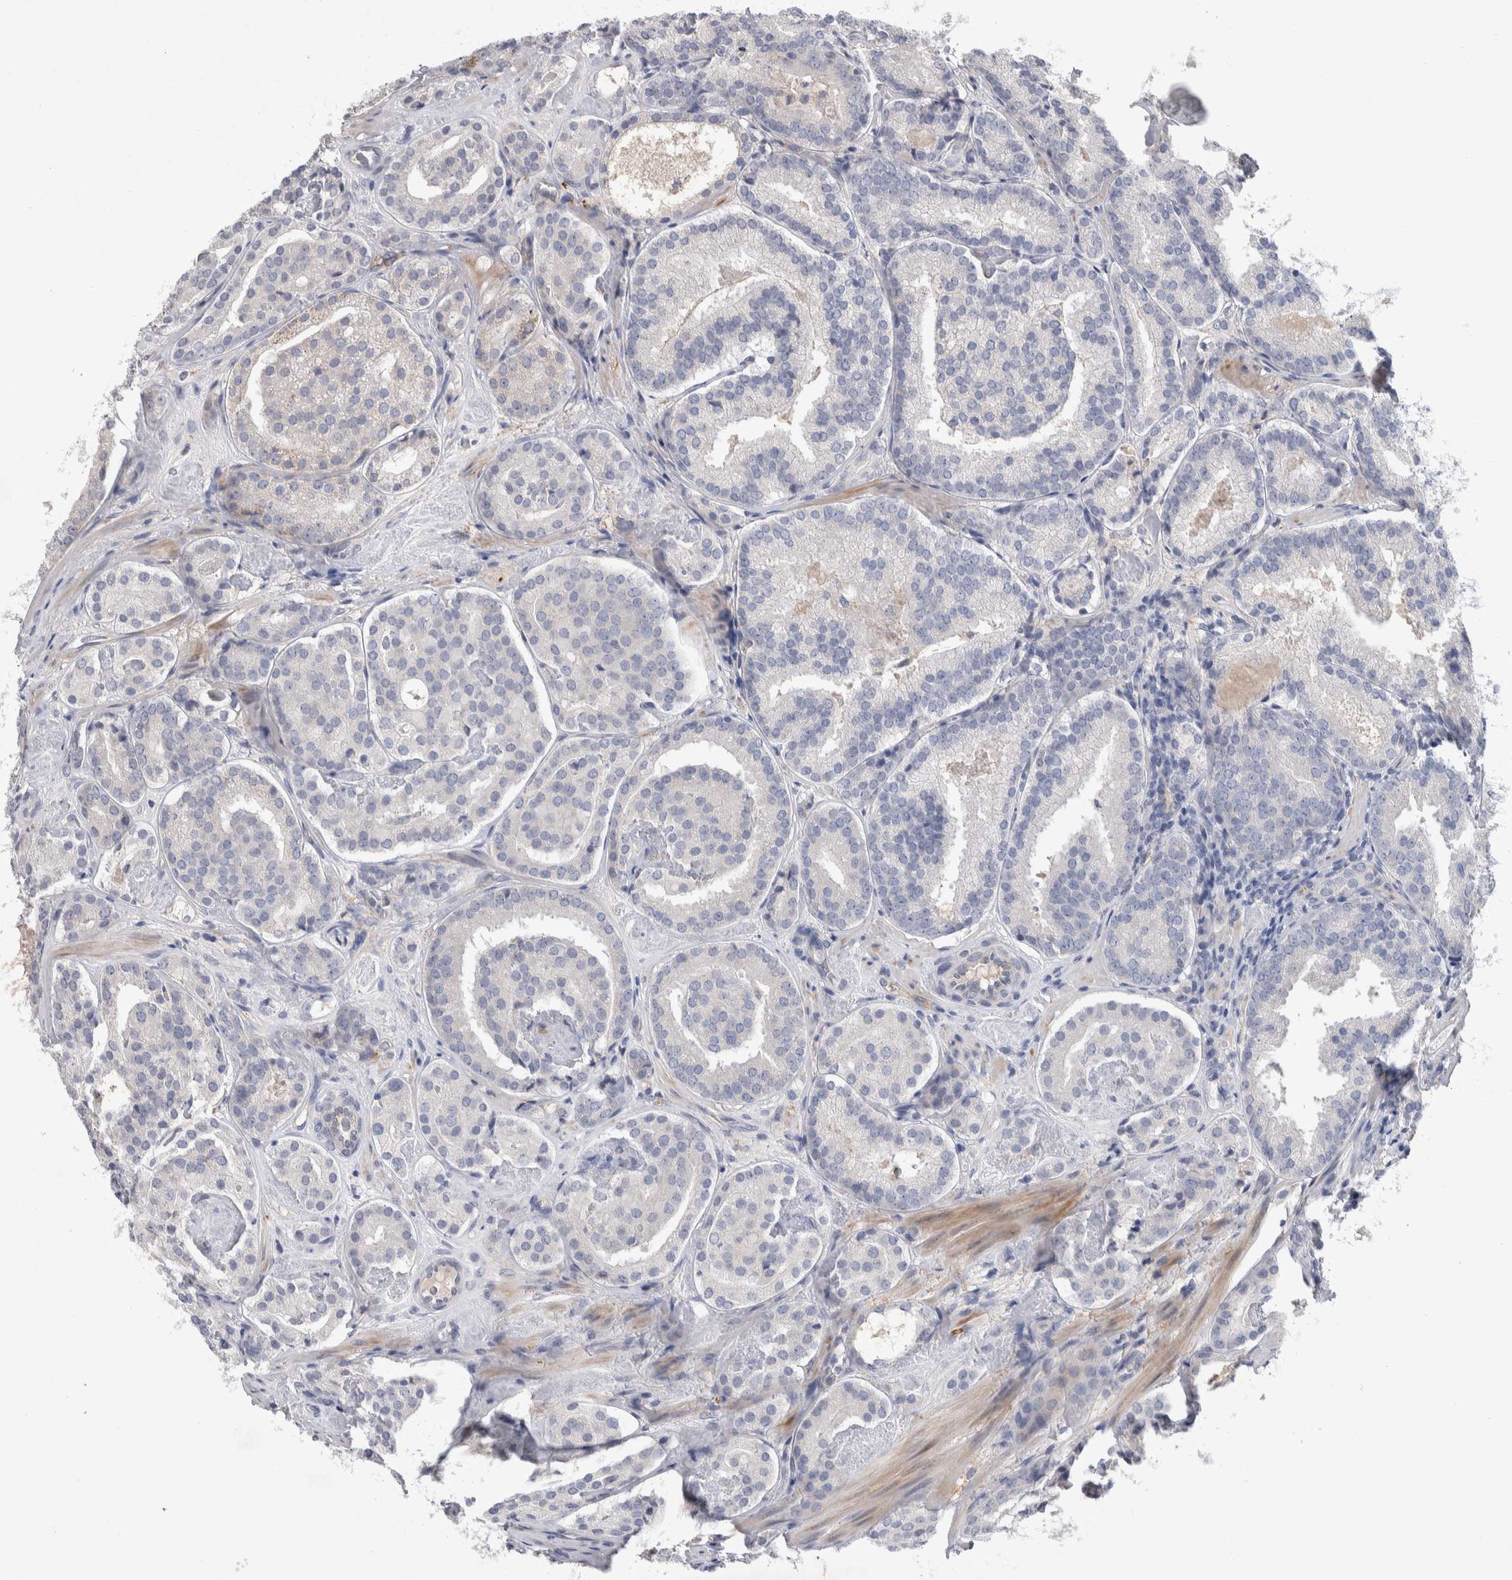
{"staining": {"intensity": "negative", "quantity": "none", "location": "none"}, "tissue": "prostate cancer", "cell_type": "Tumor cells", "image_type": "cancer", "snomed": [{"axis": "morphology", "description": "Adenocarcinoma, Low grade"}, {"axis": "topography", "description": "Prostate"}], "caption": "High power microscopy photomicrograph of an immunohistochemistry (IHC) micrograph of adenocarcinoma (low-grade) (prostate), revealing no significant expression in tumor cells. The staining was performed using DAB (3,3'-diaminobenzidine) to visualize the protein expression in brown, while the nuclei were stained in blue with hematoxylin (Magnification: 20x).", "gene": "CEP131", "patient": {"sex": "male", "age": 69}}